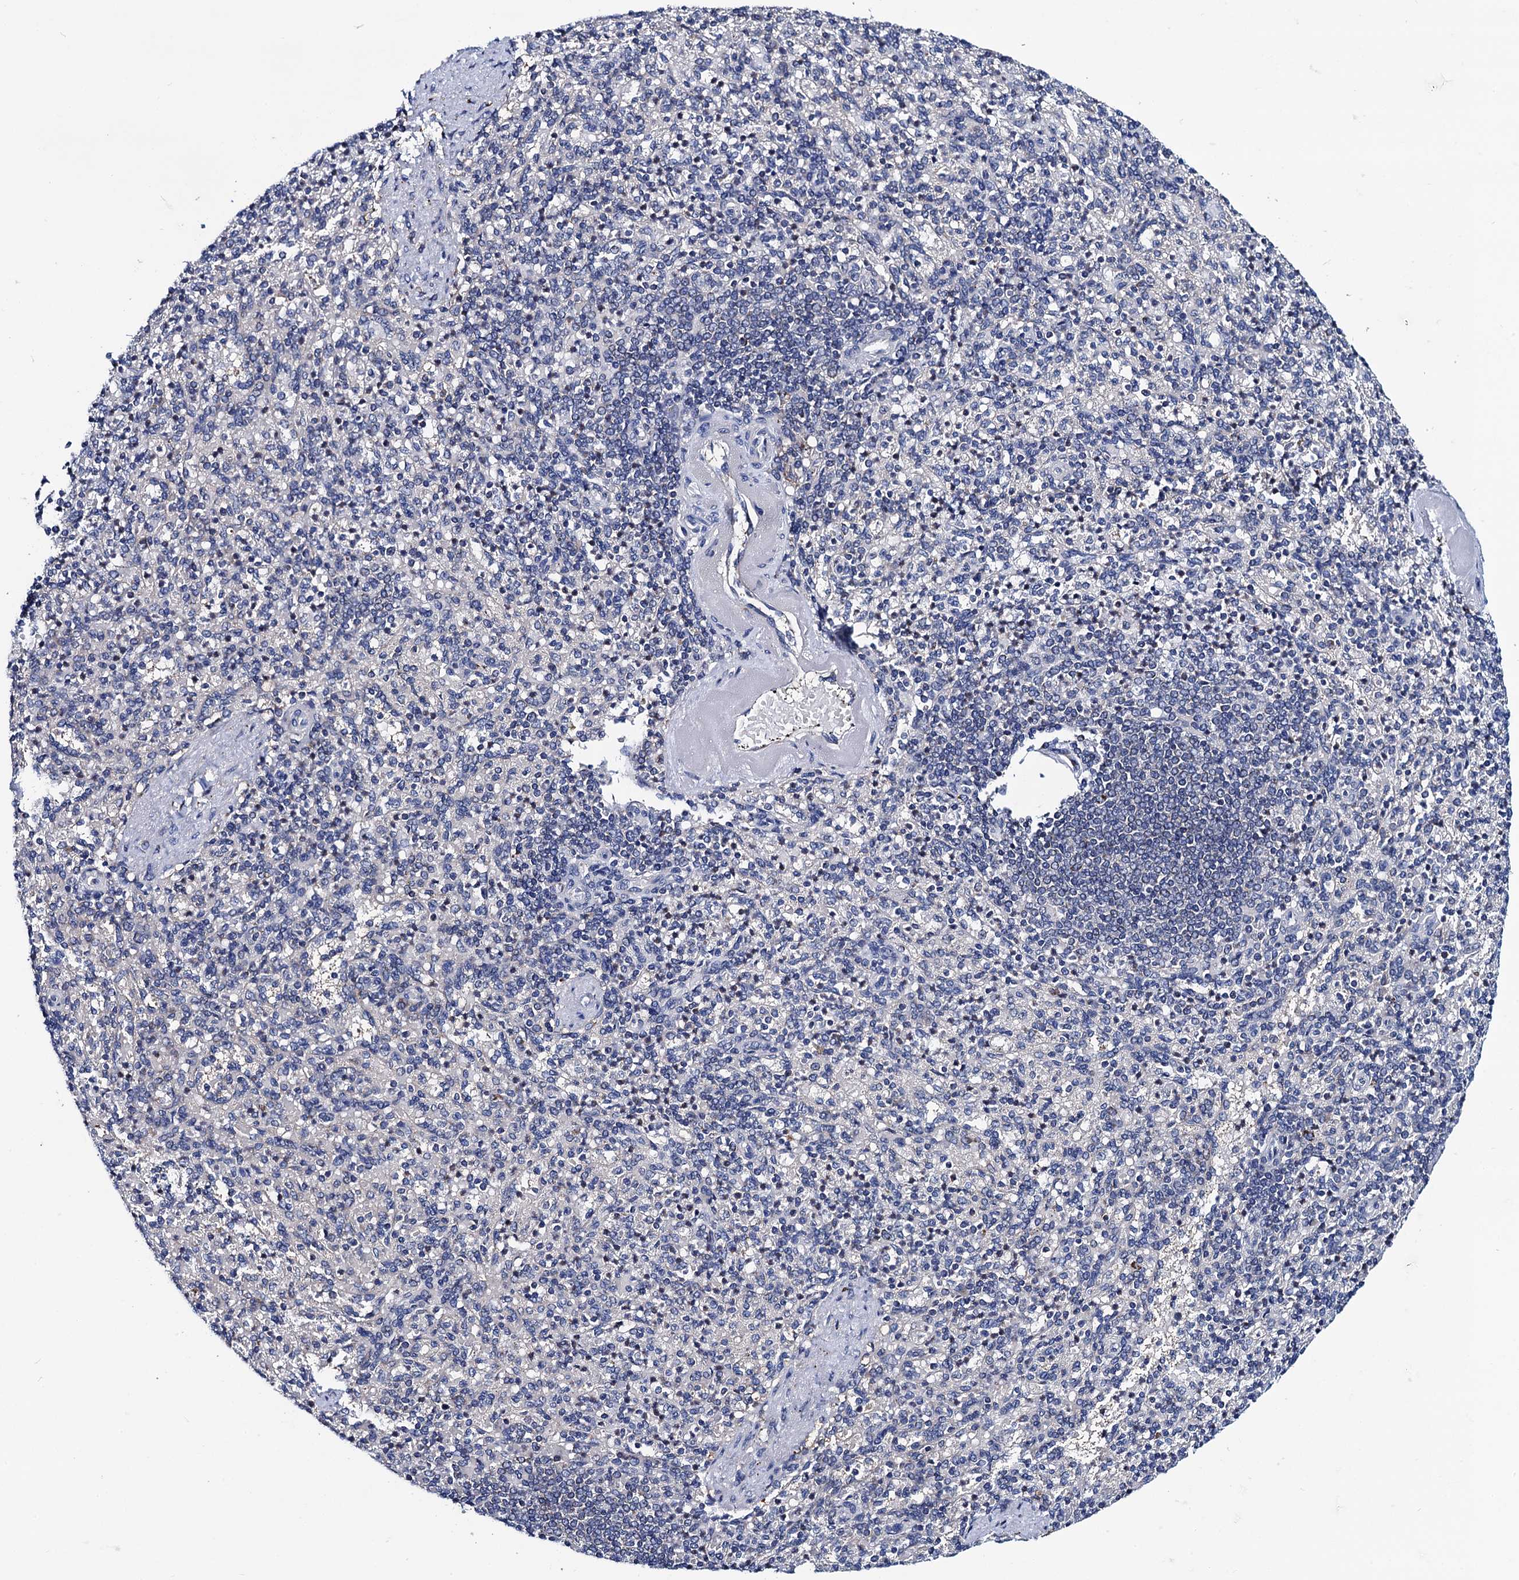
{"staining": {"intensity": "negative", "quantity": "none", "location": "none"}, "tissue": "spleen", "cell_type": "Cells in red pulp", "image_type": "normal", "snomed": [{"axis": "morphology", "description": "Normal tissue, NOS"}, {"axis": "topography", "description": "Spleen"}], "caption": "Benign spleen was stained to show a protein in brown. There is no significant staining in cells in red pulp. (IHC, brightfield microscopy, high magnification).", "gene": "PTCD3", "patient": {"sex": "female", "age": 74}}